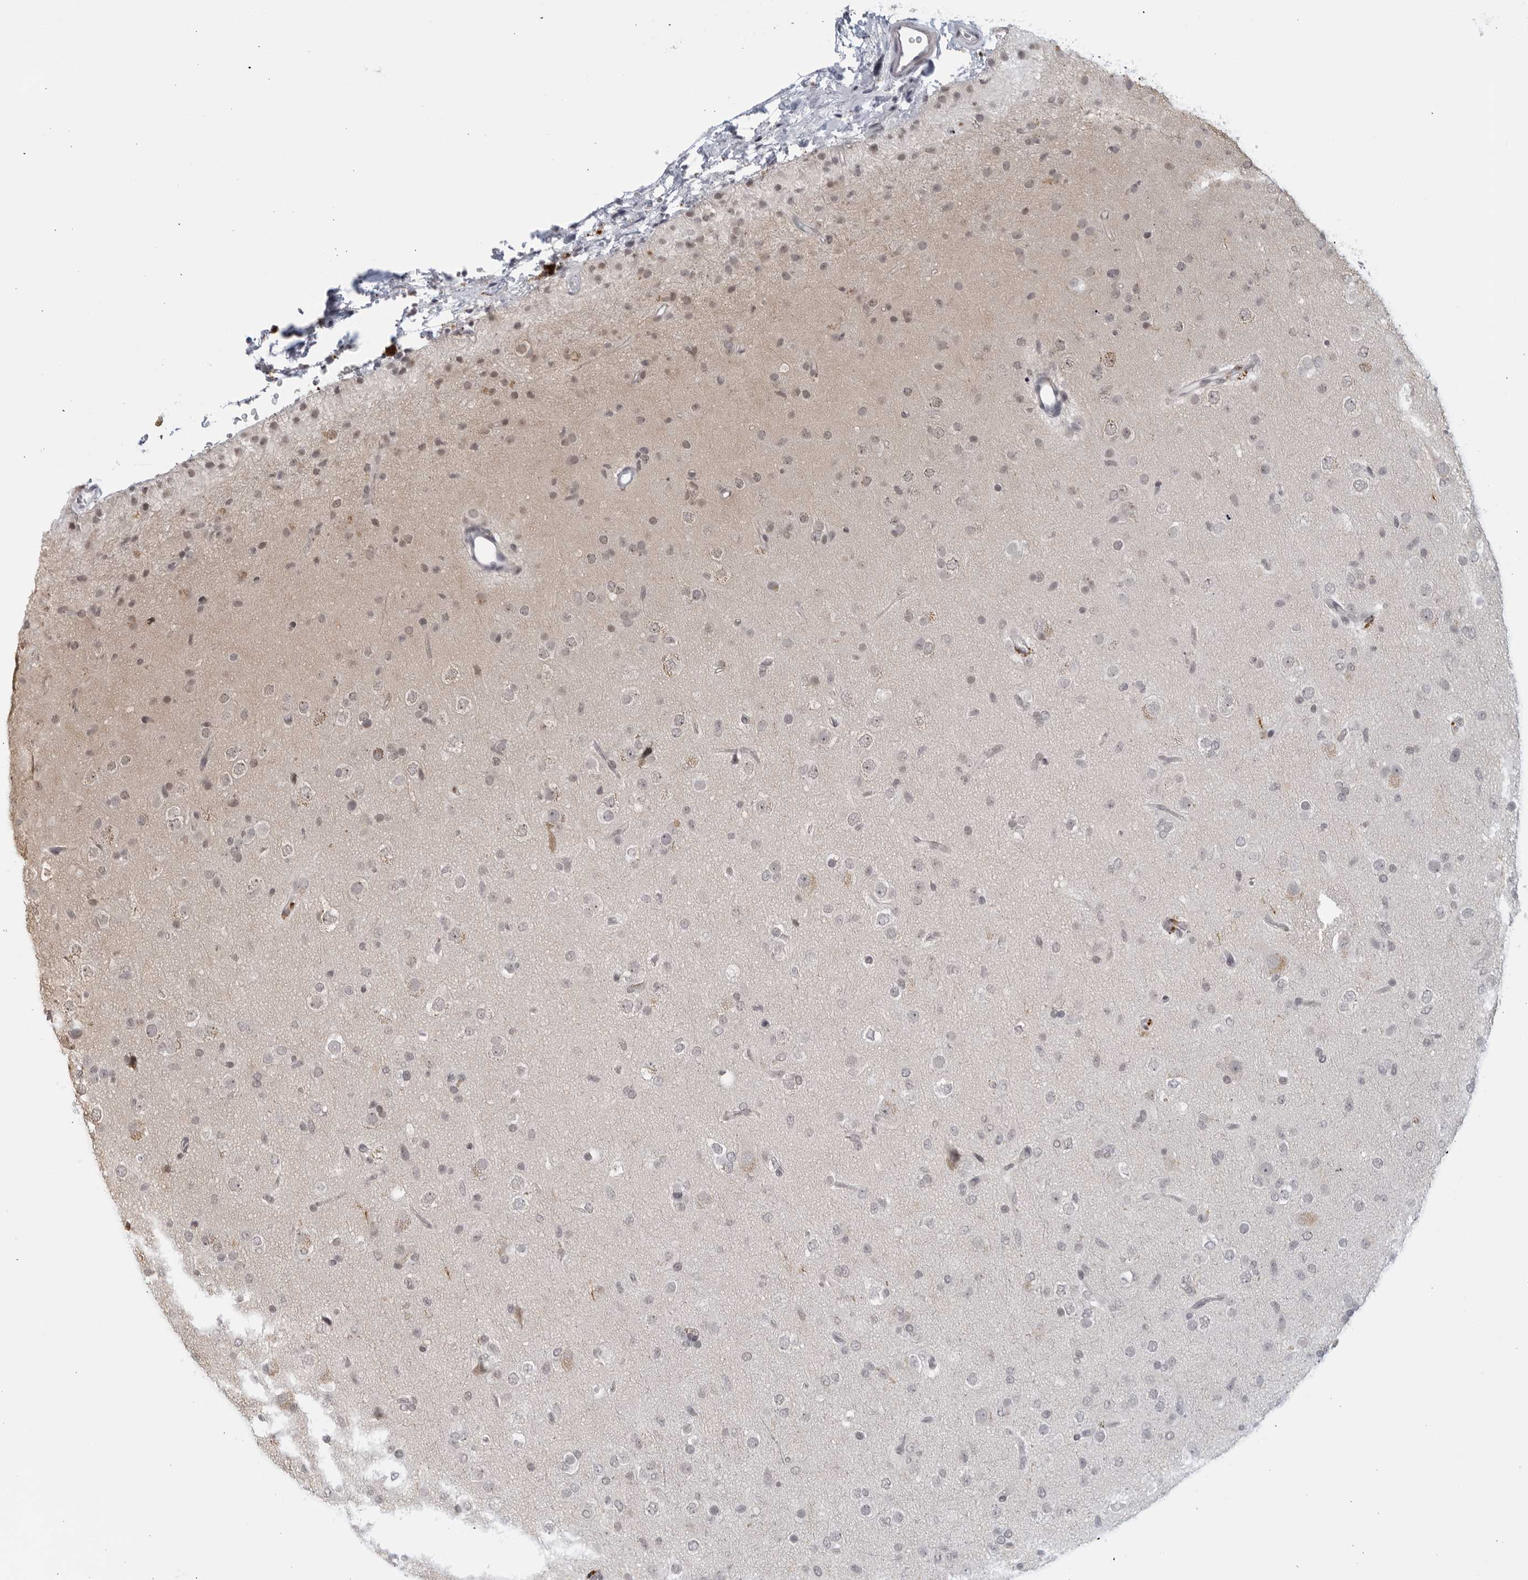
{"staining": {"intensity": "weak", "quantity": "<25%", "location": "nuclear"}, "tissue": "glioma", "cell_type": "Tumor cells", "image_type": "cancer", "snomed": [{"axis": "morphology", "description": "Glioma, malignant, Low grade"}, {"axis": "topography", "description": "Brain"}], "caption": "Immunohistochemical staining of human glioma displays no significant expression in tumor cells.", "gene": "RAB11FIP3", "patient": {"sex": "male", "age": 65}}